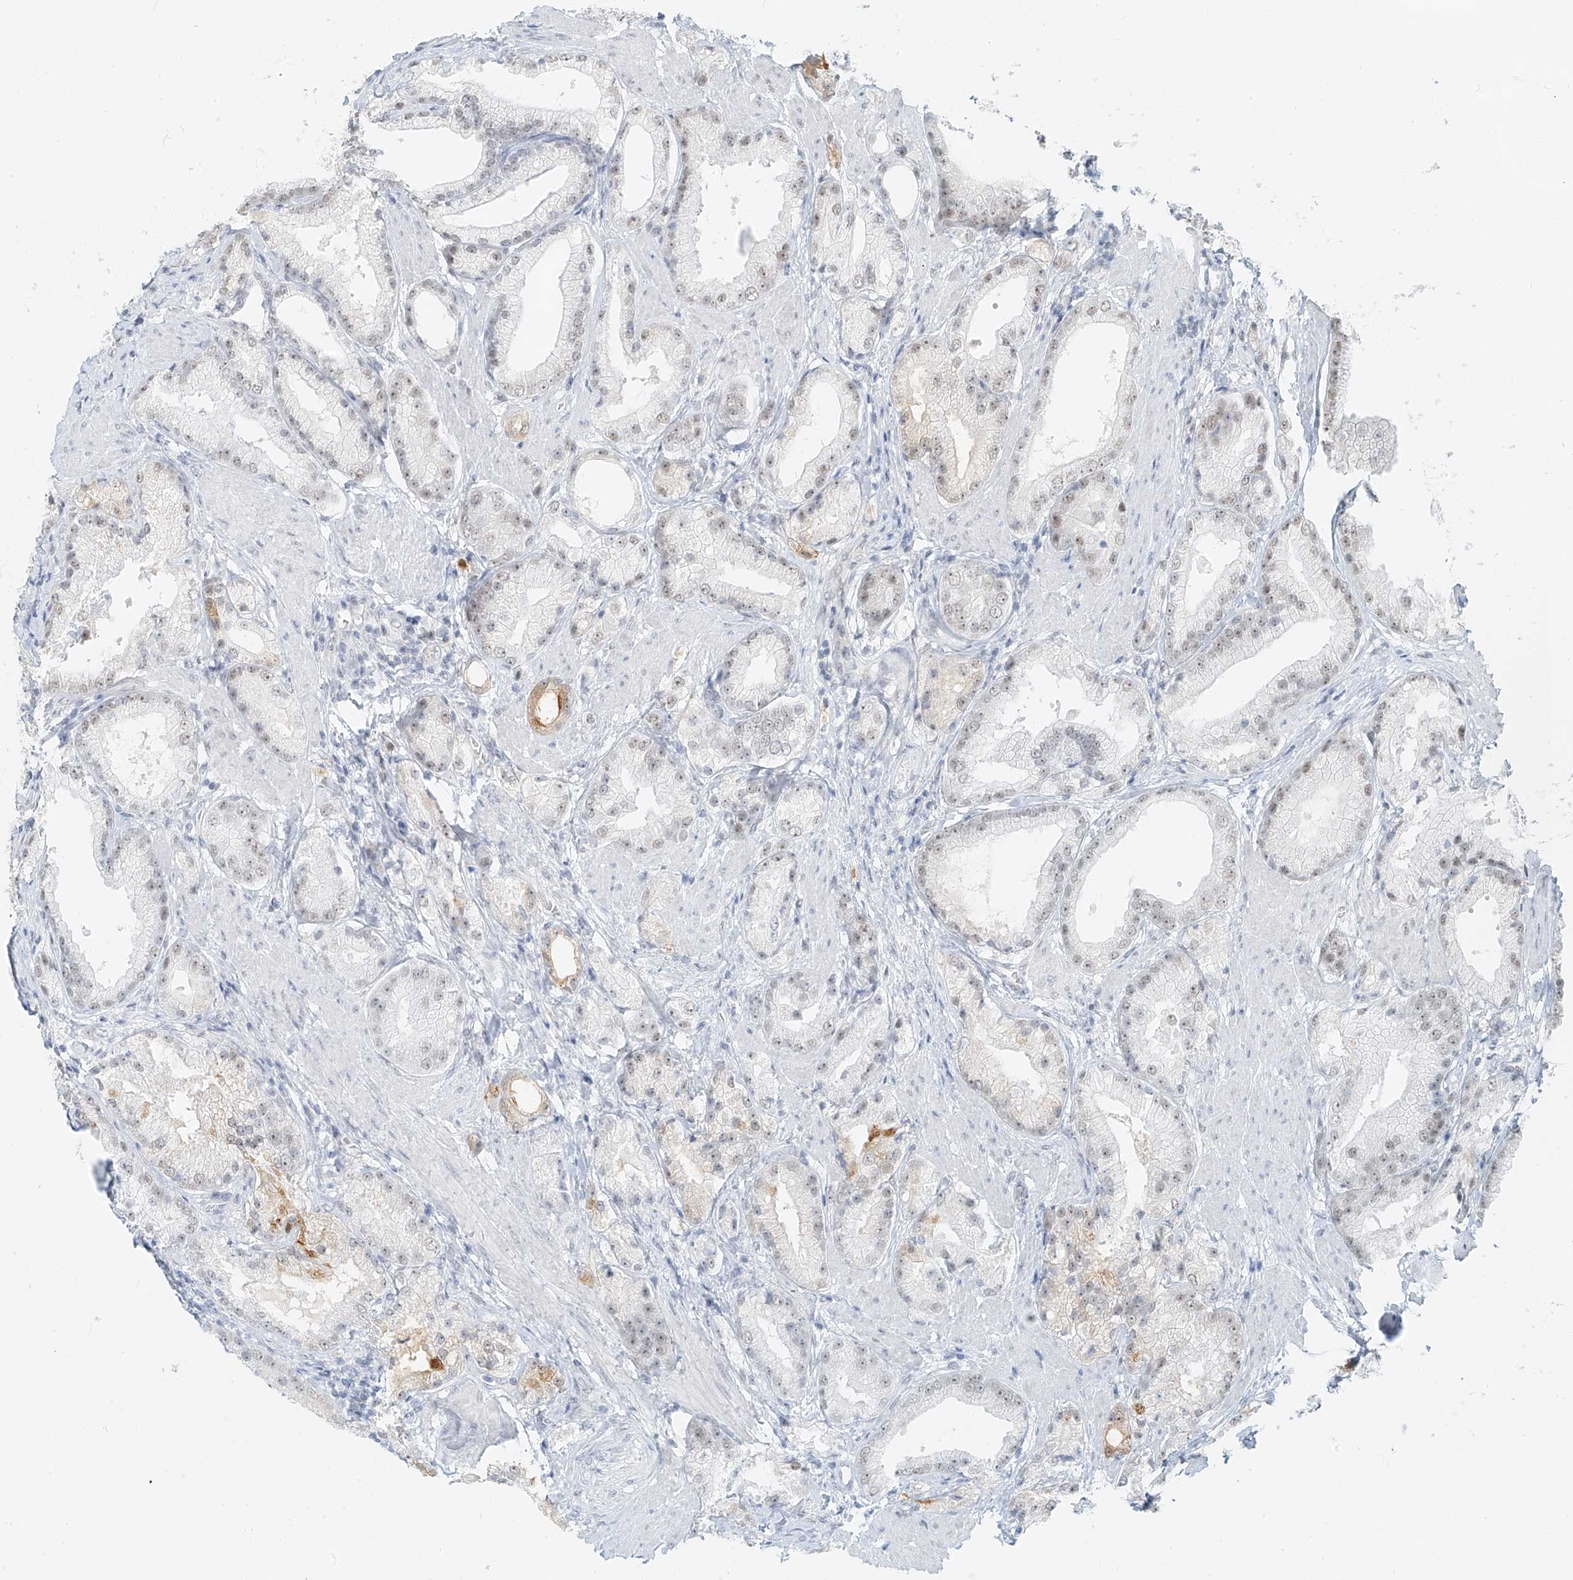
{"staining": {"intensity": "weak", "quantity": "25%-75%", "location": "nuclear"}, "tissue": "prostate cancer", "cell_type": "Tumor cells", "image_type": "cancer", "snomed": [{"axis": "morphology", "description": "Adenocarcinoma, Low grade"}, {"axis": "topography", "description": "Prostate"}], "caption": "This image exhibits adenocarcinoma (low-grade) (prostate) stained with immunohistochemistry (IHC) to label a protein in brown. The nuclear of tumor cells show weak positivity for the protein. Nuclei are counter-stained blue.", "gene": "PGC", "patient": {"sex": "male", "age": 67}}